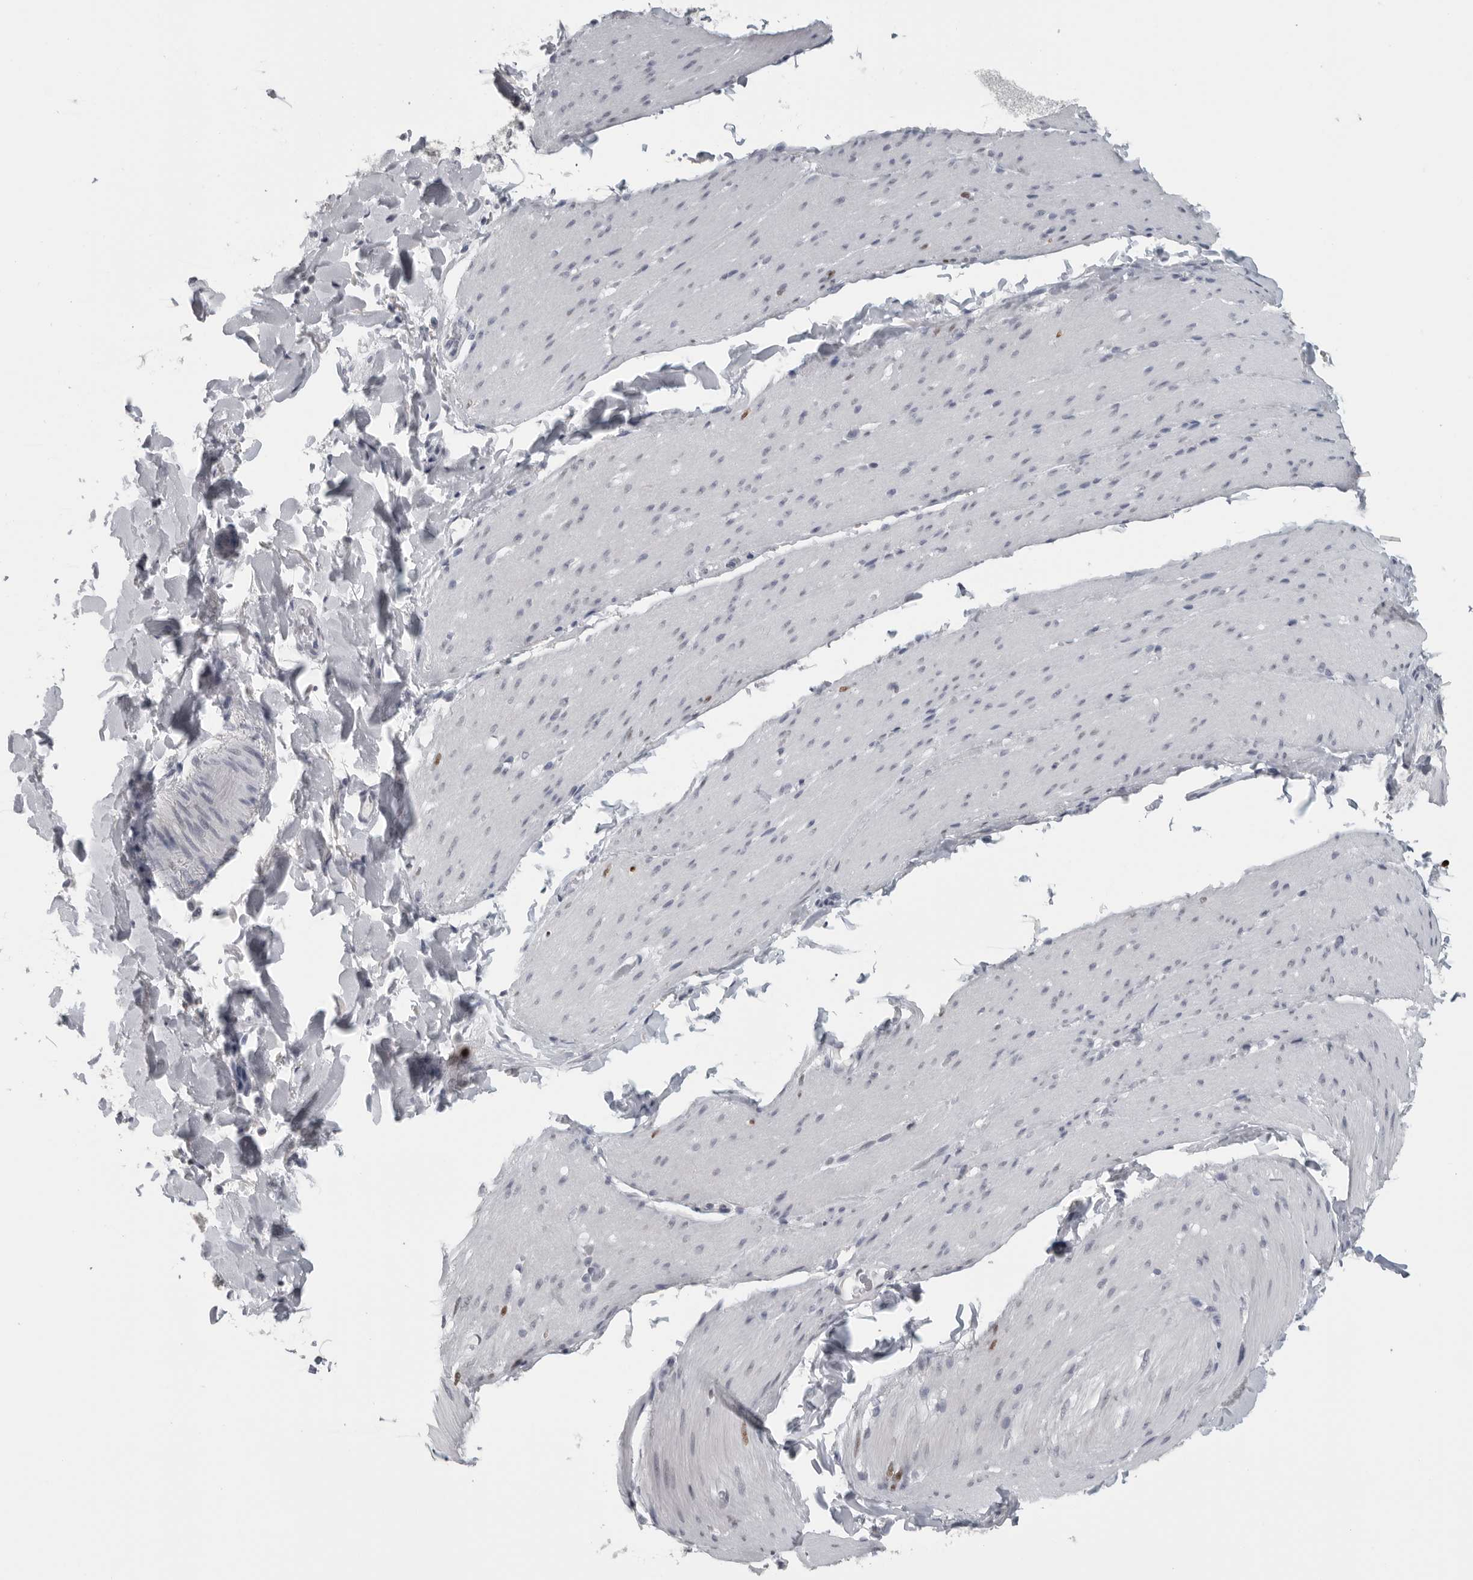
{"staining": {"intensity": "negative", "quantity": "none", "location": "none"}, "tissue": "smooth muscle", "cell_type": "Smooth muscle cells", "image_type": "normal", "snomed": [{"axis": "morphology", "description": "Normal tissue, NOS"}, {"axis": "topography", "description": "Smooth muscle"}, {"axis": "topography", "description": "Small intestine"}], "caption": "IHC of benign smooth muscle exhibits no expression in smooth muscle cells. (Immunohistochemistry, brightfield microscopy, high magnification).", "gene": "SATB2", "patient": {"sex": "female", "age": 84}}